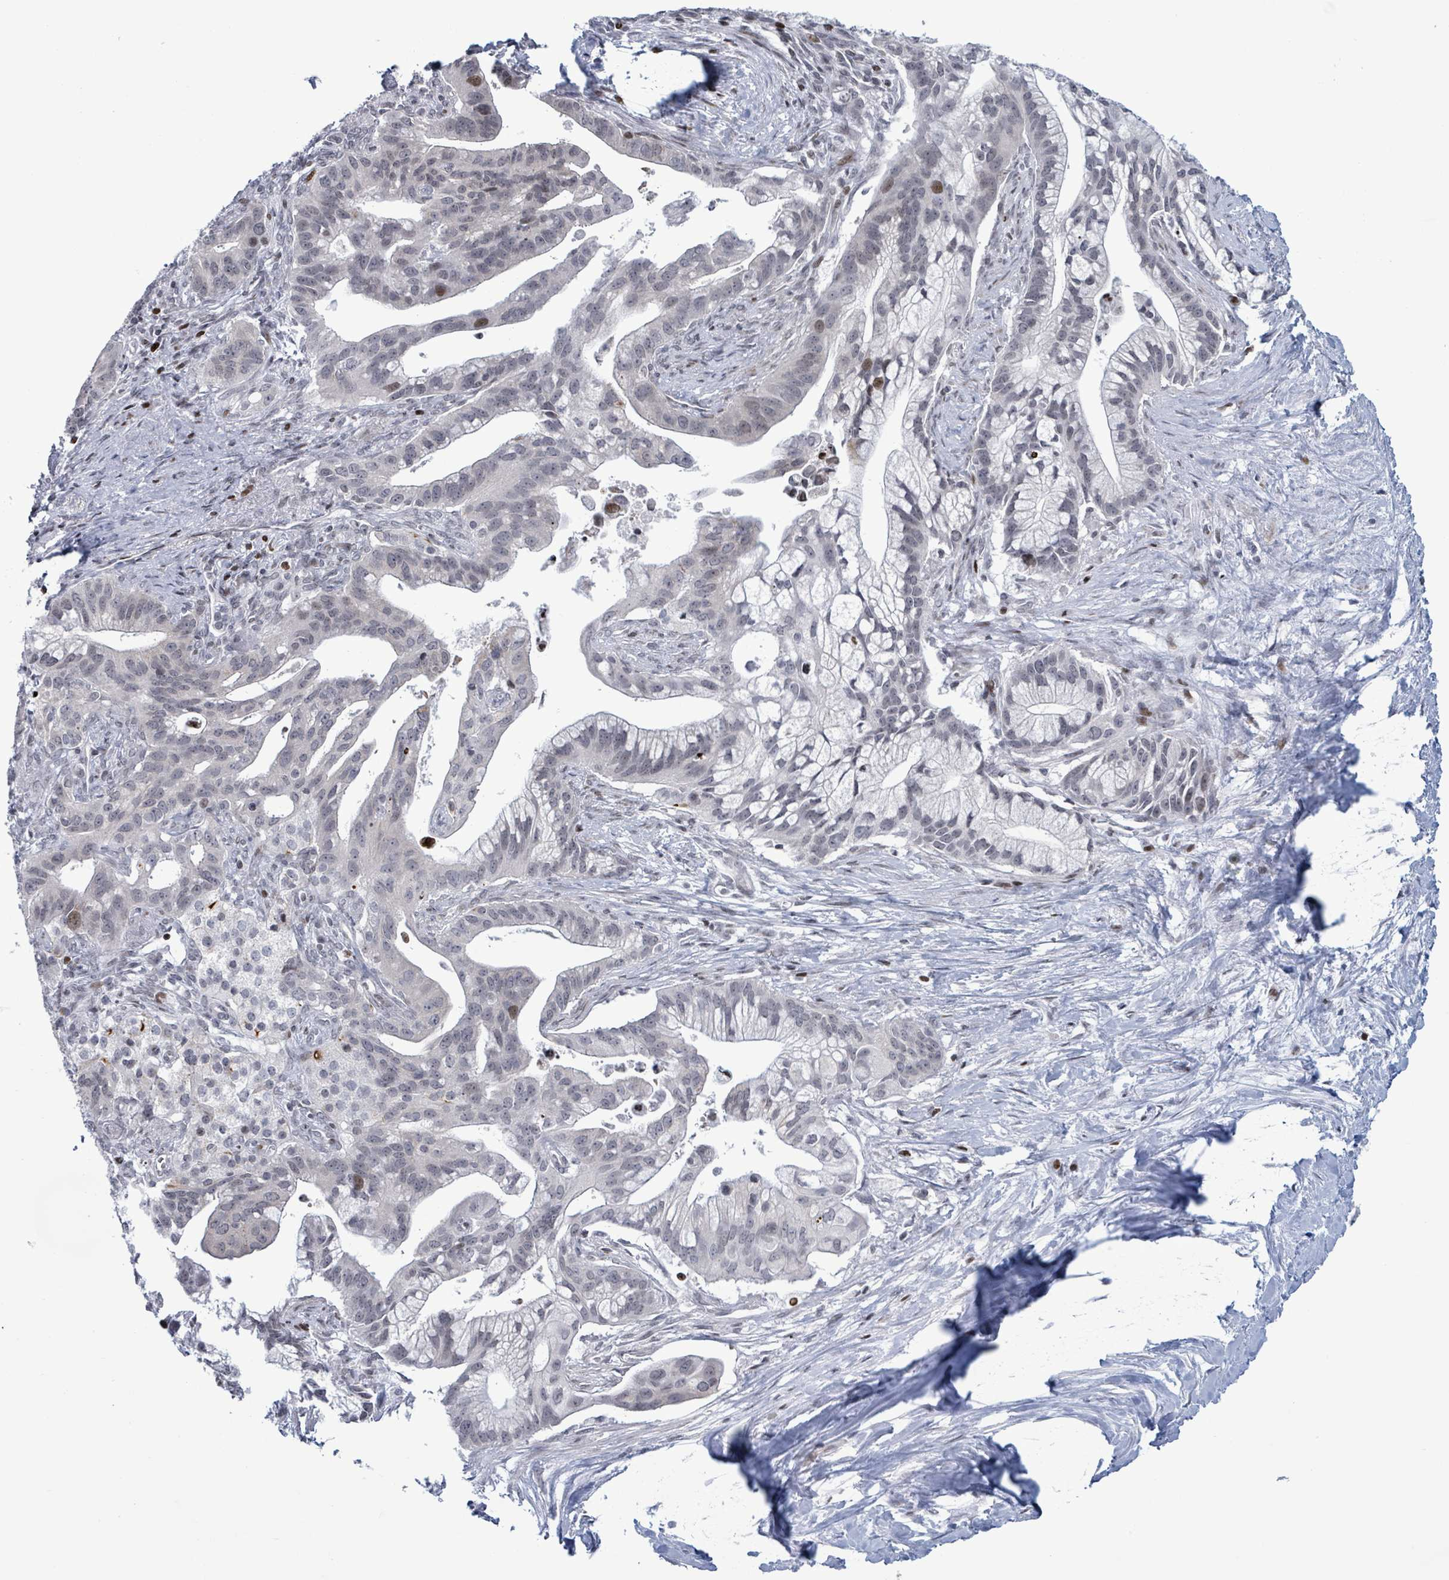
{"staining": {"intensity": "weak", "quantity": "<25%", "location": "cytoplasmic/membranous"}, "tissue": "pancreatic cancer", "cell_type": "Tumor cells", "image_type": "cancer", "snomed": [{"axis": "morphology", "description": "Adenocarcinoma, NOS"}, {"axis": "topography", "description": "Pancreas"}], "caption": "The histopathology image demonstrates no significant expression in tumor cells of pancreatic adenocarcinoma. The staining was performed using DAB to visualize the protein expression in brown, while the nuclei were stained in blue with hematoxylin (Magnification: 20x).", "gene": "FNDC4", "patient": {"sex": "male", "age": 68}}